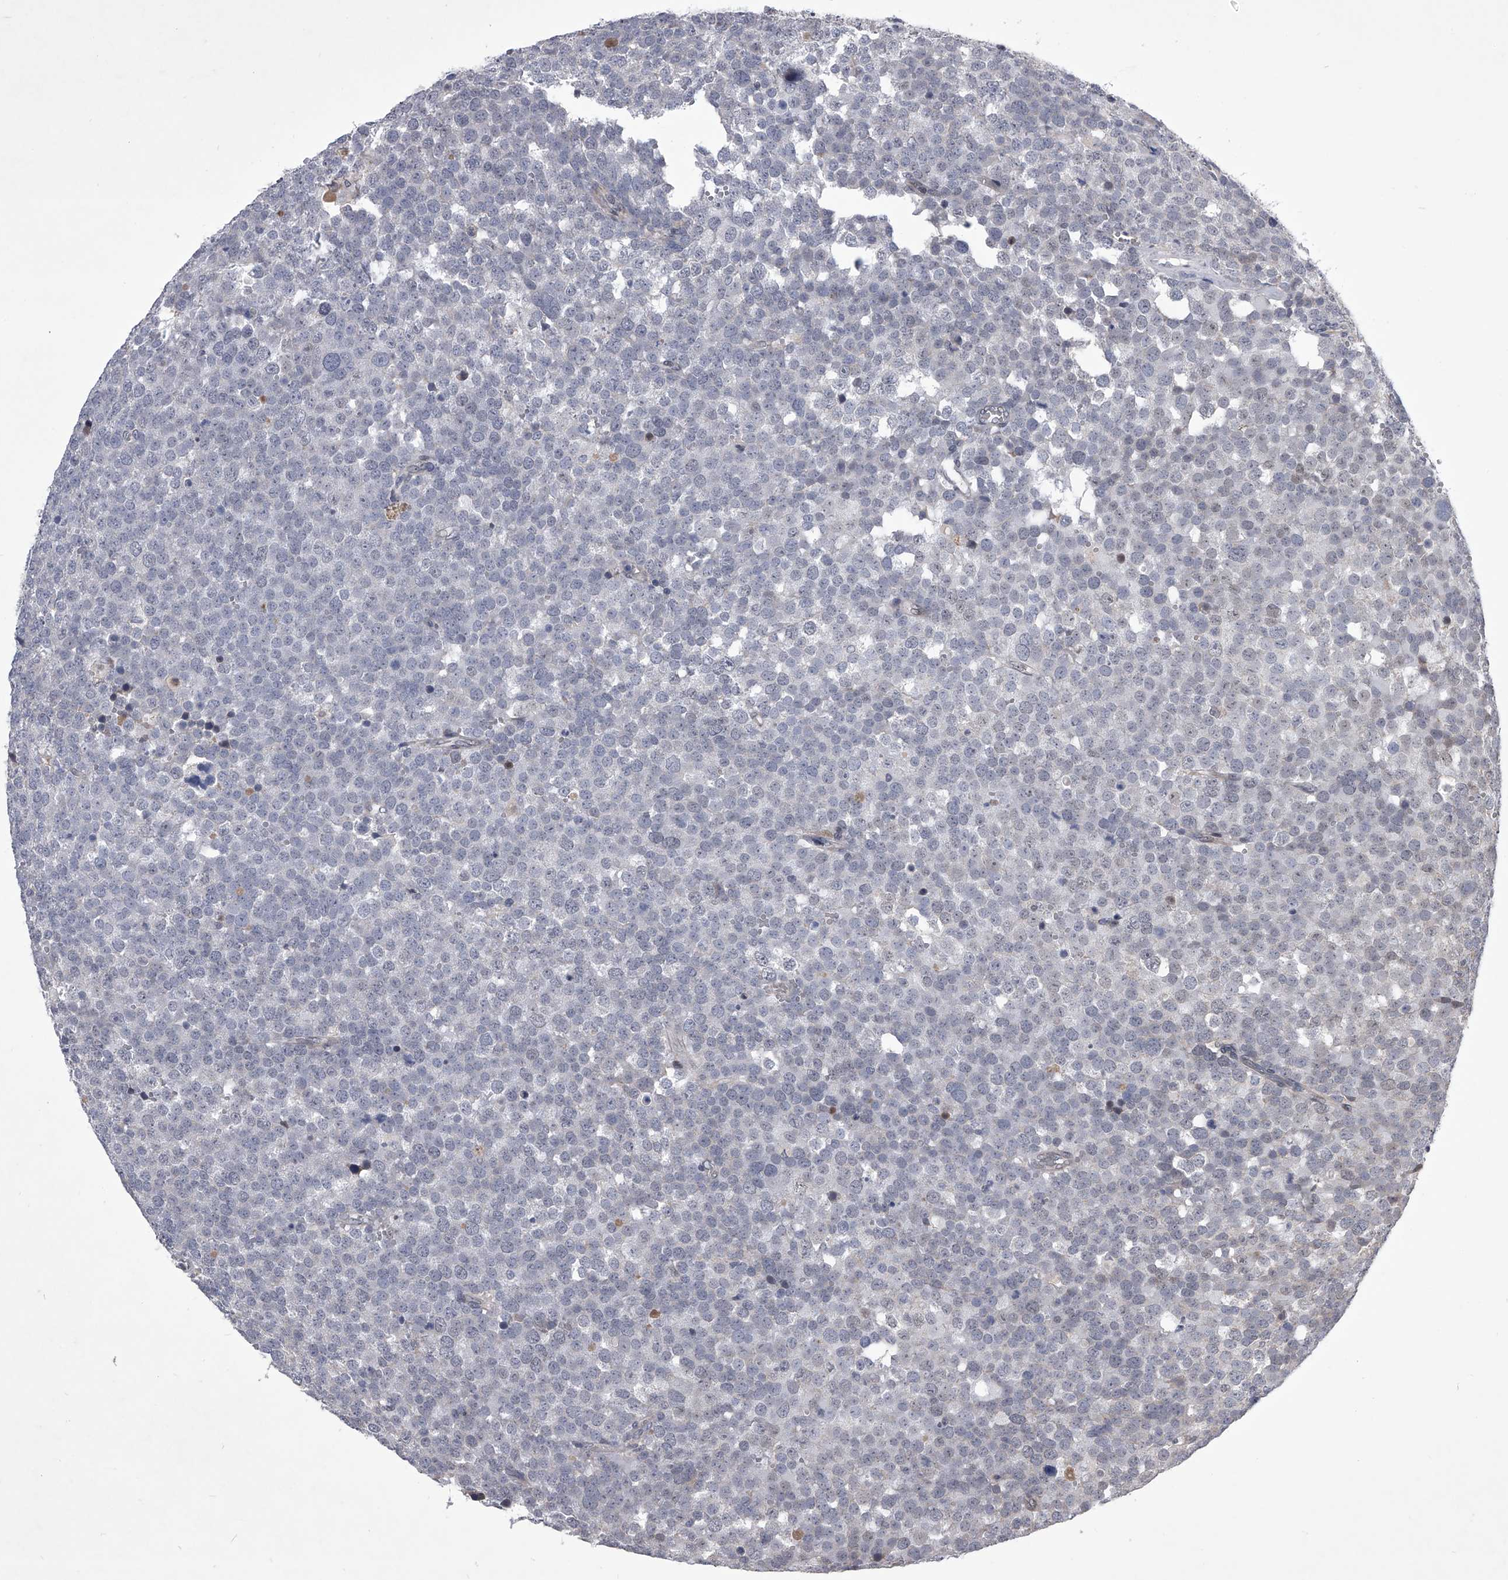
{"staining": {"intensity": "negative", "quantity": "none", "location": "none"}, "tissue": "testis cancer", "cell_type": "Tumor cells", "image_type": "cancer", "snomed": [{"axis": "morphology", "description": "Seminoma, NOS"}, {"axis": "topography", "description": "Testis"}], "caption": "Histopathology image shows no significant protein expression in tumor cells of testis cancer (seminoma).", "gene": "ZNF76", "patient": {"sex": "male", "age": 71}}